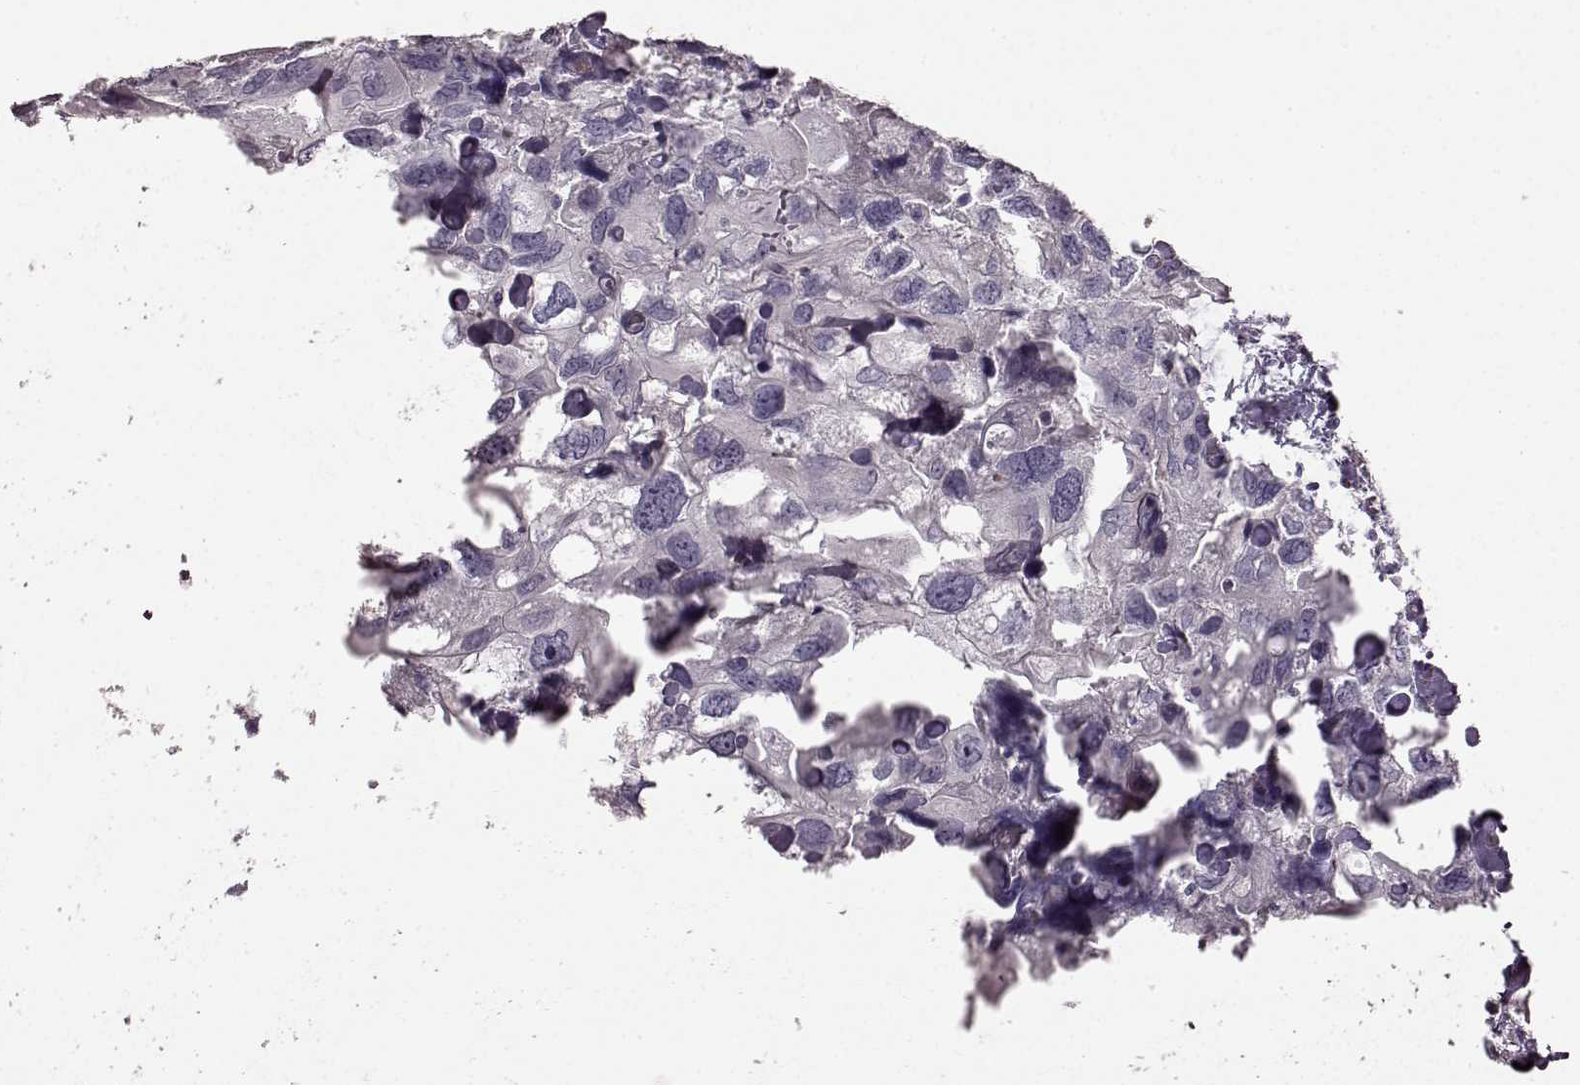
{"staining": {"intensity": "negative", "quantity": "none", "location": "none"}, "tissue": "urothelial cancer", "cell_type": "Tumor cells", "image_type": "cancer", "snomed": [{"axis": "morphology", "description": "Urothelial carcinoma, High grade"}, {"axis": "topography", "description": "Urinary bladder"}], "caption": "There is no significant expression in tumor cells of urothelial carcinoma (high-grade).", "gene": "PDCD1", "patient": {"sex": "male", "age": 59}}